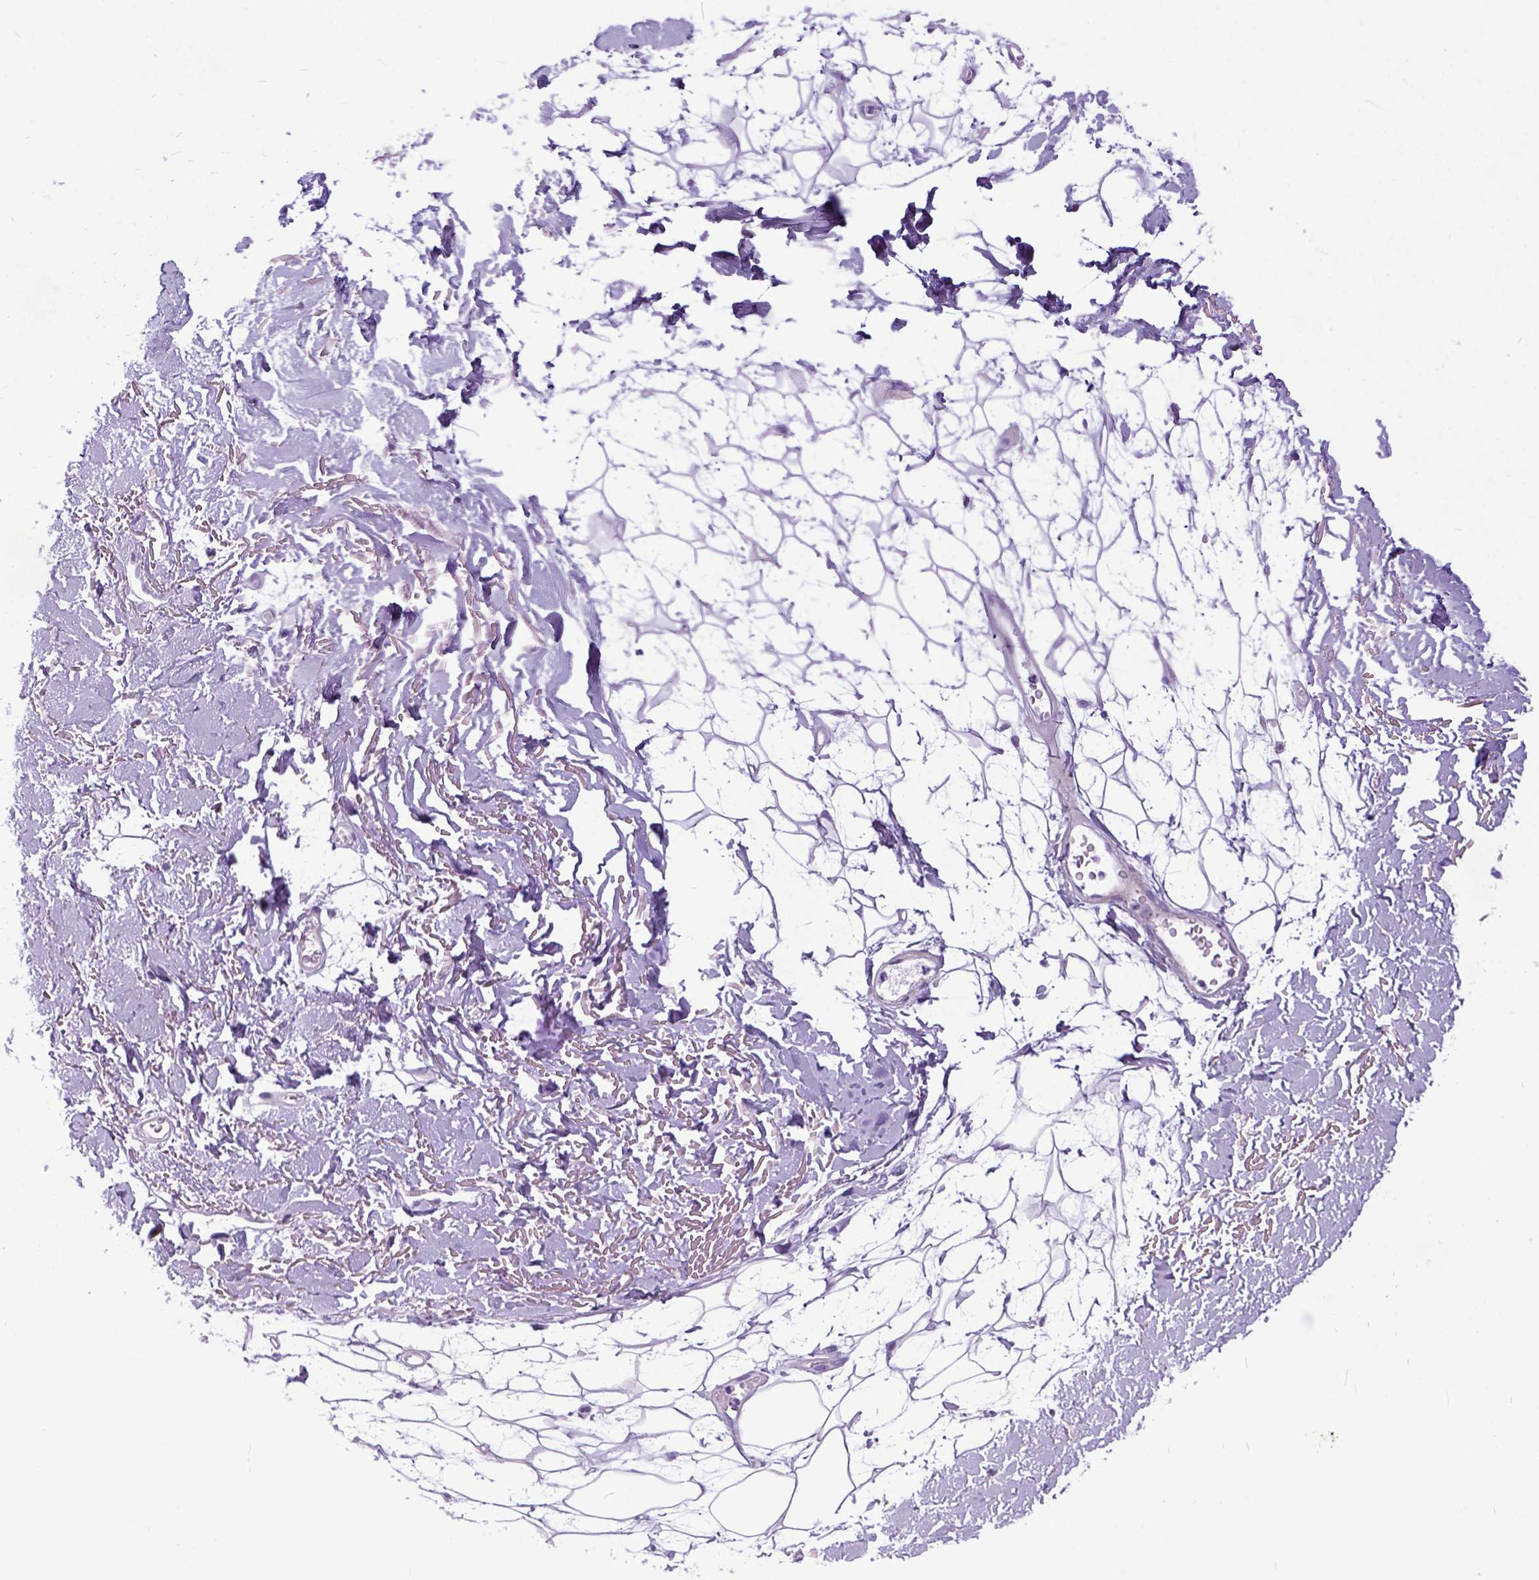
{"staining": {"intensity": "negative", "quantity": "none", "location": "none"}, "tissue": "adipose tissue", "cell_type": "Adipocytes", "image_type": "normal", "snomed": [{"axis": "morphology", "description": "Normal tissue, NOS"}, {"axis": "topography", "description": "Anal"}, {"axis": "topography", "description": "Peripheral nerve tissue"}], "caption": "High magnification brightfield microscopy of normal adipose tissue stained with DAB (brown) and counterstained with hematoxylin (blue): adipocytes show no significant expression.", "gene": "IGF2", "patient": {"sex": "male", "age": 78}}